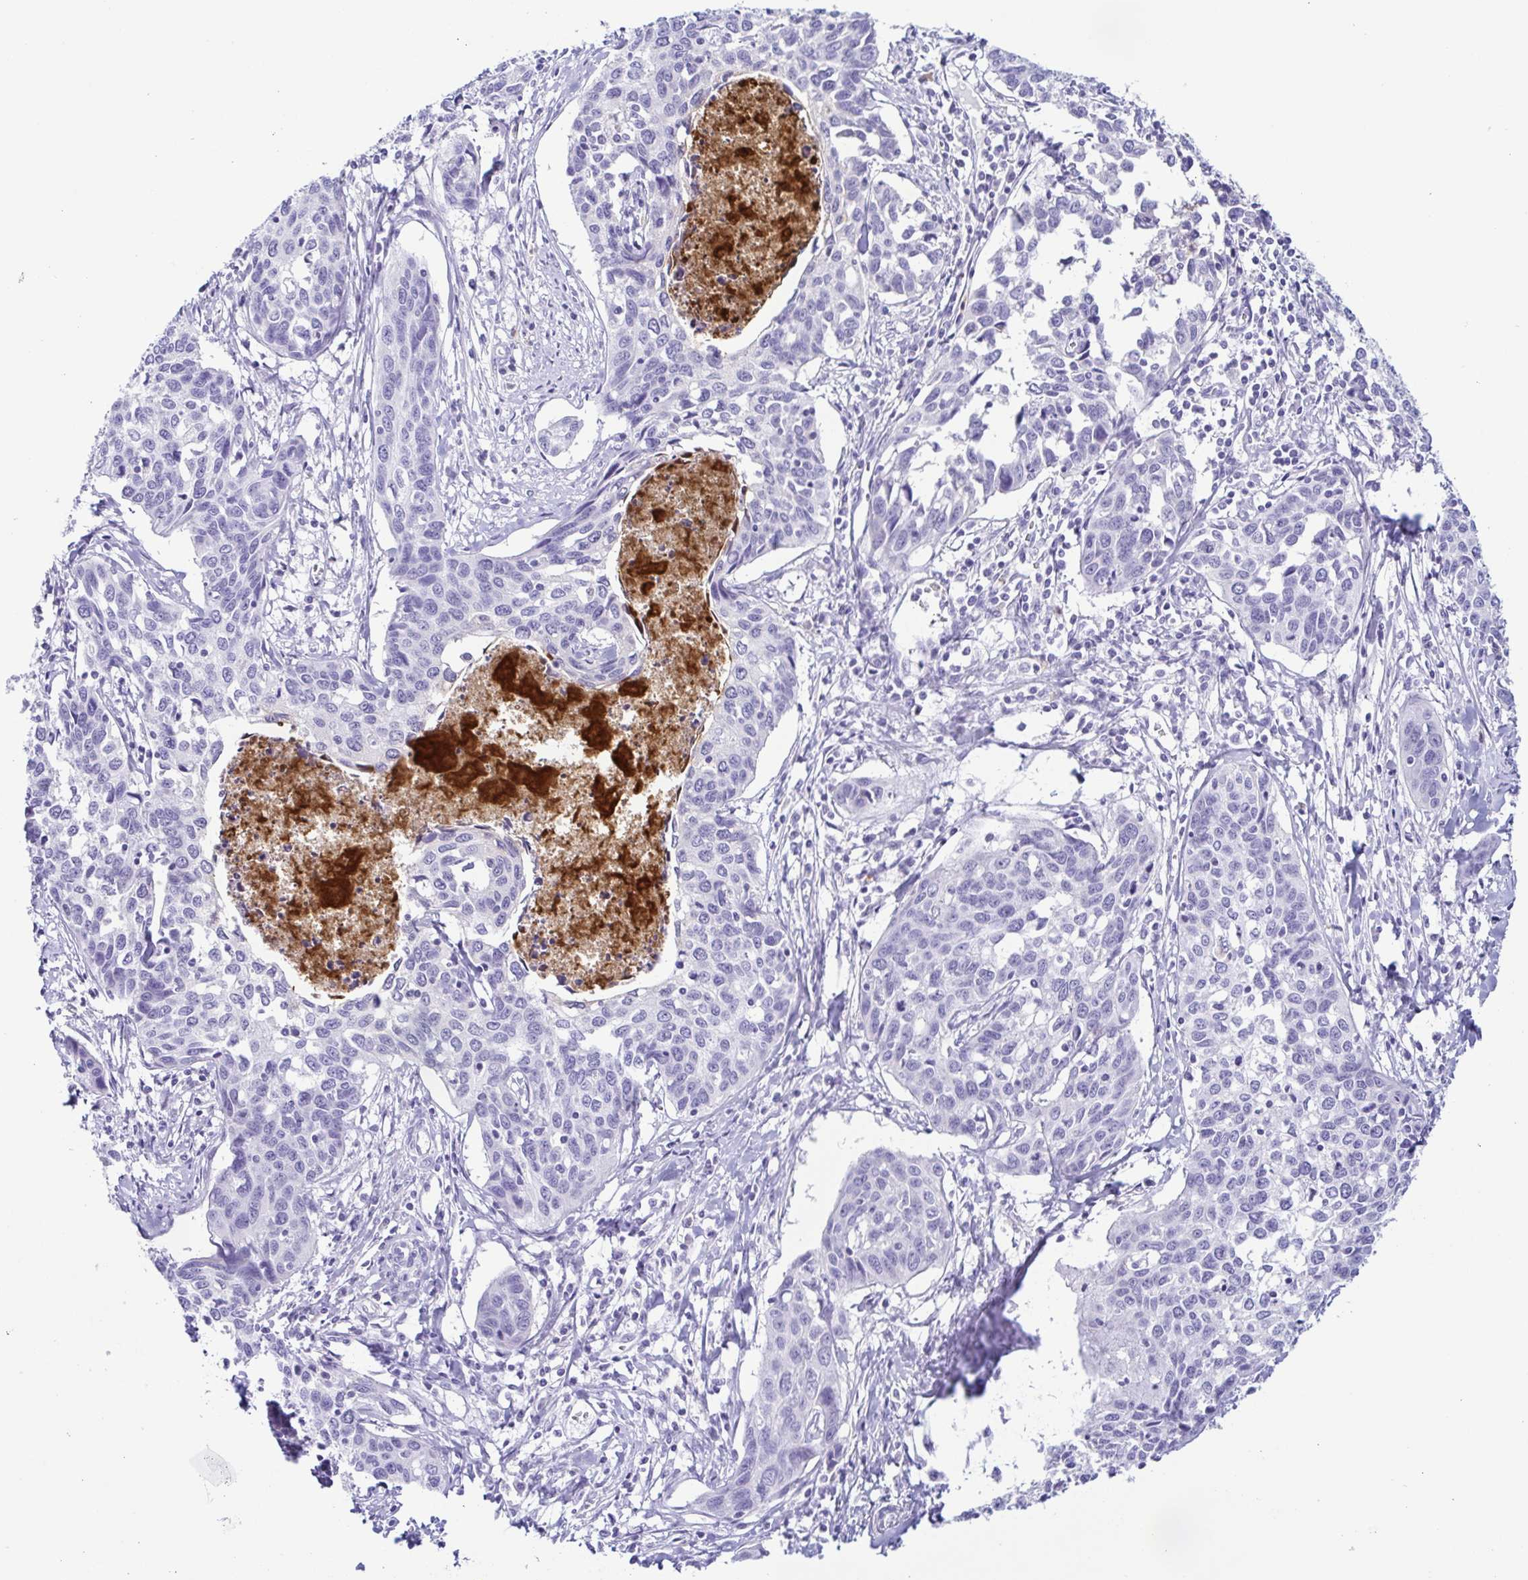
{"staining": {"intensity": "negative", "quantity": "none", "location": "none"}, "tissue": "cervical cancer", "cell_type": "Tumor cells", "image_type": "cancer", "snomed": [{"axis": "morphology", "description": "Squamous cell carcinoma, NOS"}, {"axis": "topography", "description": "Cervix"}], "caption": "Tumor cells show no significant protein expression in cervical squamous cell carcinoma. The staining was performed using DAB (3,3'-diaminobenzidine) to visualize the protein expression in brown, while the nuclei were stained in blue with hematoxylin (Magnification: 20x).", "gene": "AZU1", "patient": {"sex": "female", "age": 31}}